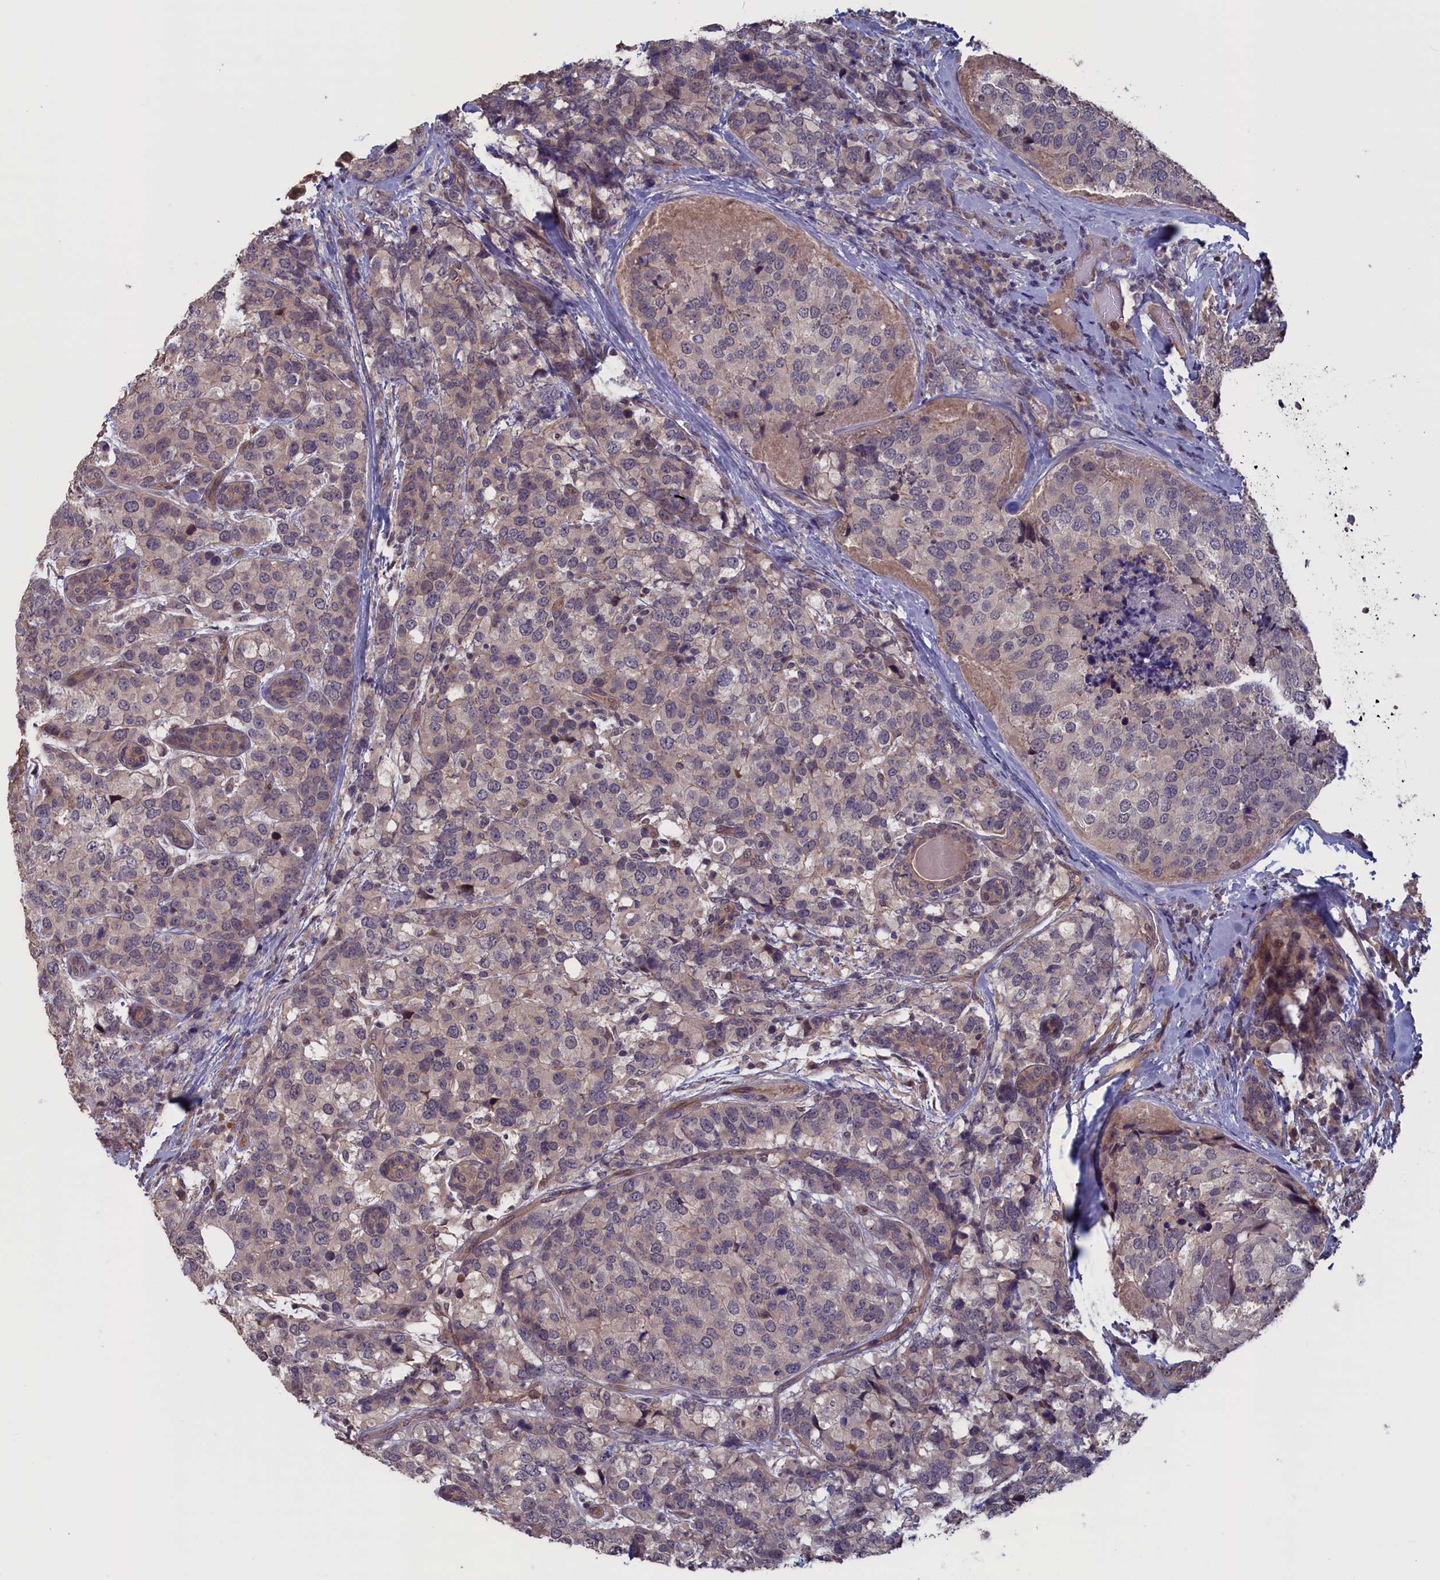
{"staining": {"intensity": "weak", "quantity": "25%-75%", "location": "cytoplasmic/membranous"}, "tissue": "breast cancer", "cell_type": "Tumor cells", "image_type": "cancer", "snomed": [{"axis": "morphology", "description": "Lobular carcinoma"}, {"axis": "topography", "description": "Breast"}], "caption": "The immunohistochemical stain highlights weak cytoplasmic/membranous expression in tumor cells of lobular carcinoma (breast) tissue. (brown staining indicates protein expression, while blue staining denotes nuclei).", "gene": "PLP2", "patient": {"sex": "female", "age": 59}}